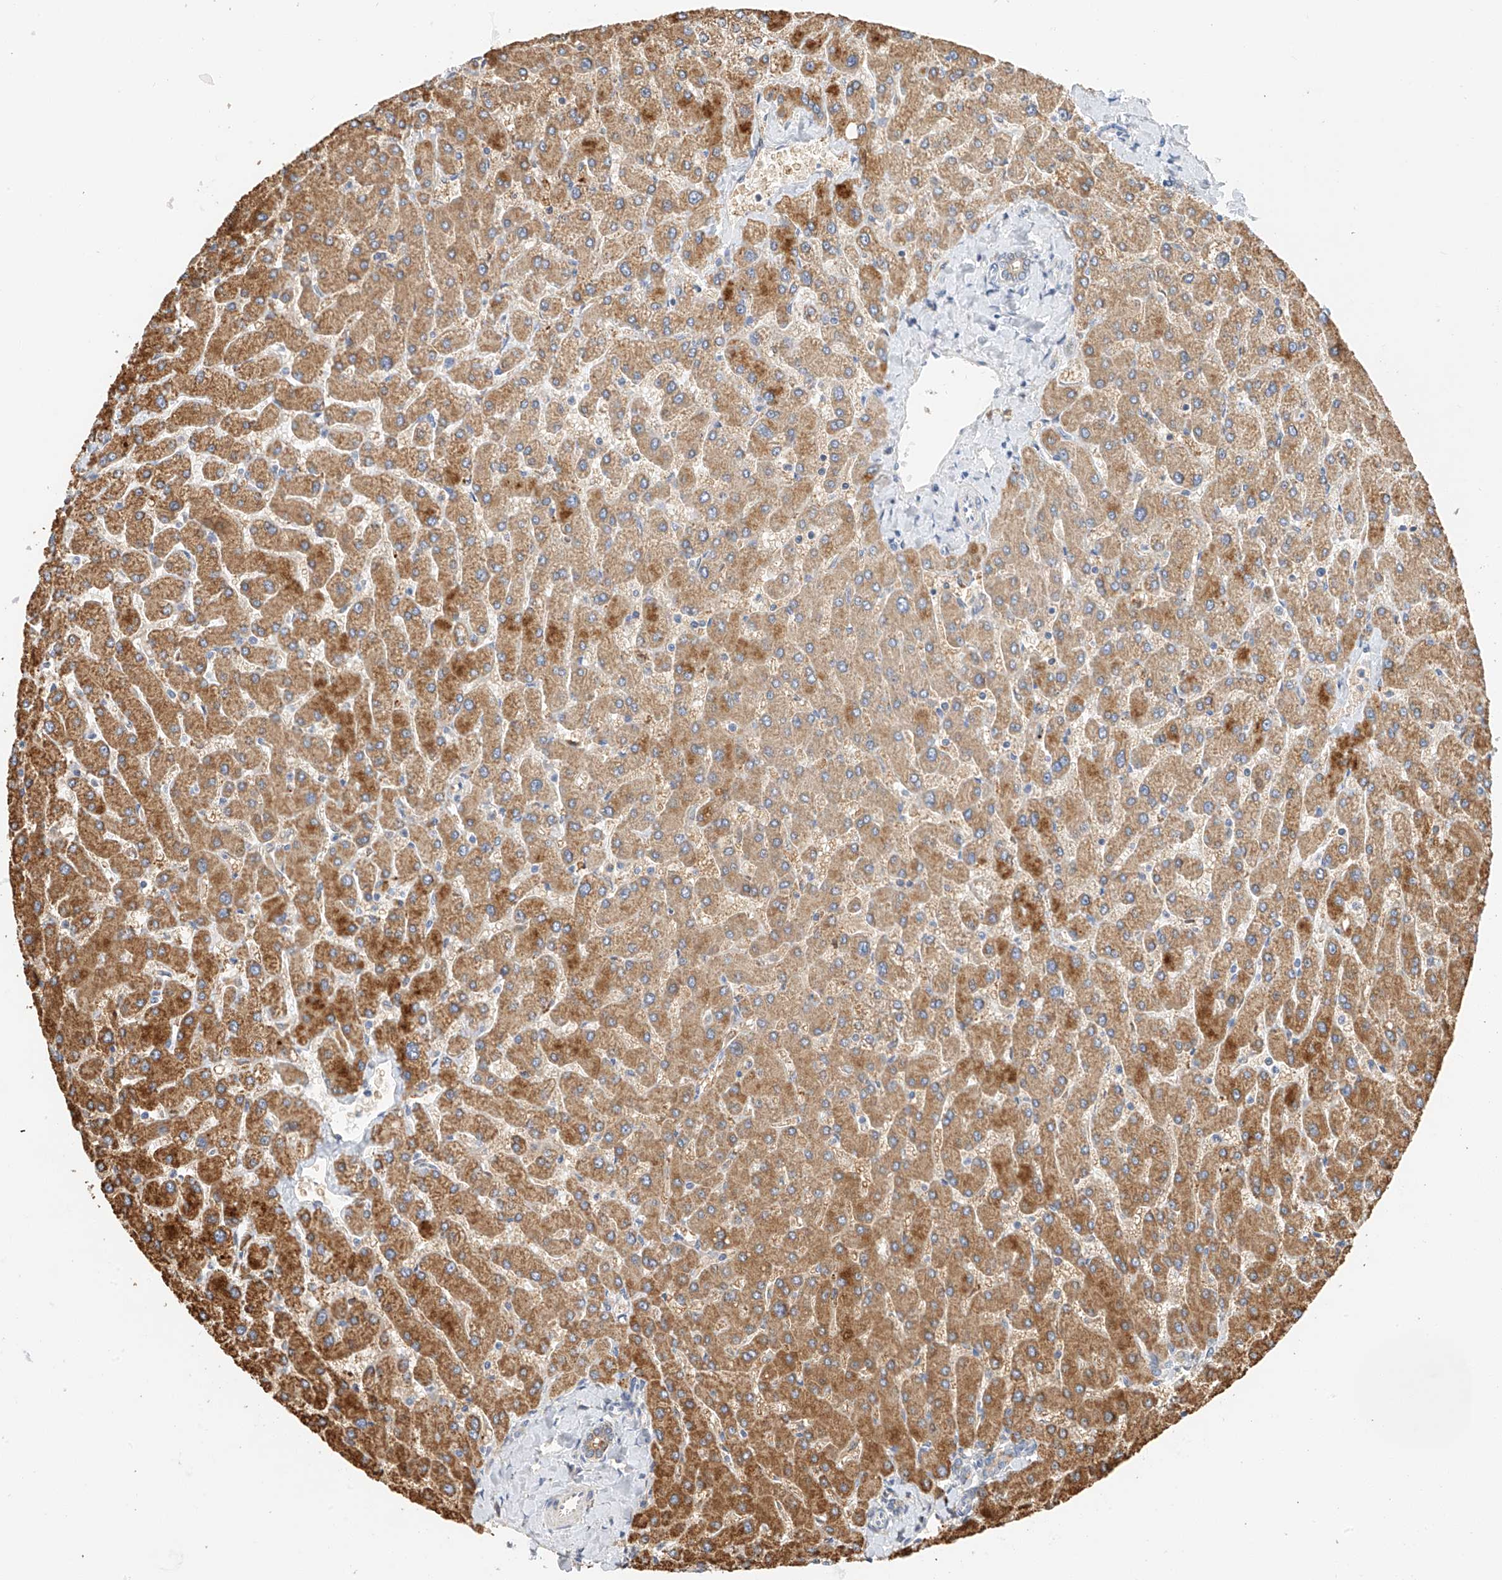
{"staining": {"intensity": "moderate", "quantity": "<25%", "location": "cytoplasmic/membranous"}, "tissue": "liver", "cell_type": "Cholangiocytes", "image_type": "normal", "snomed": [{"axis": "morphology", "description": "Normal tissue, NOS"}, {"axis": "topography", "description": "Liver"}], "caption": "Cholangiocytes display moderate cytoplasmic/membranous staining in approximately <25% of cells in benign liver.", "gene": "YIPF7", "patient": {"sex": "male", "age": 55}}